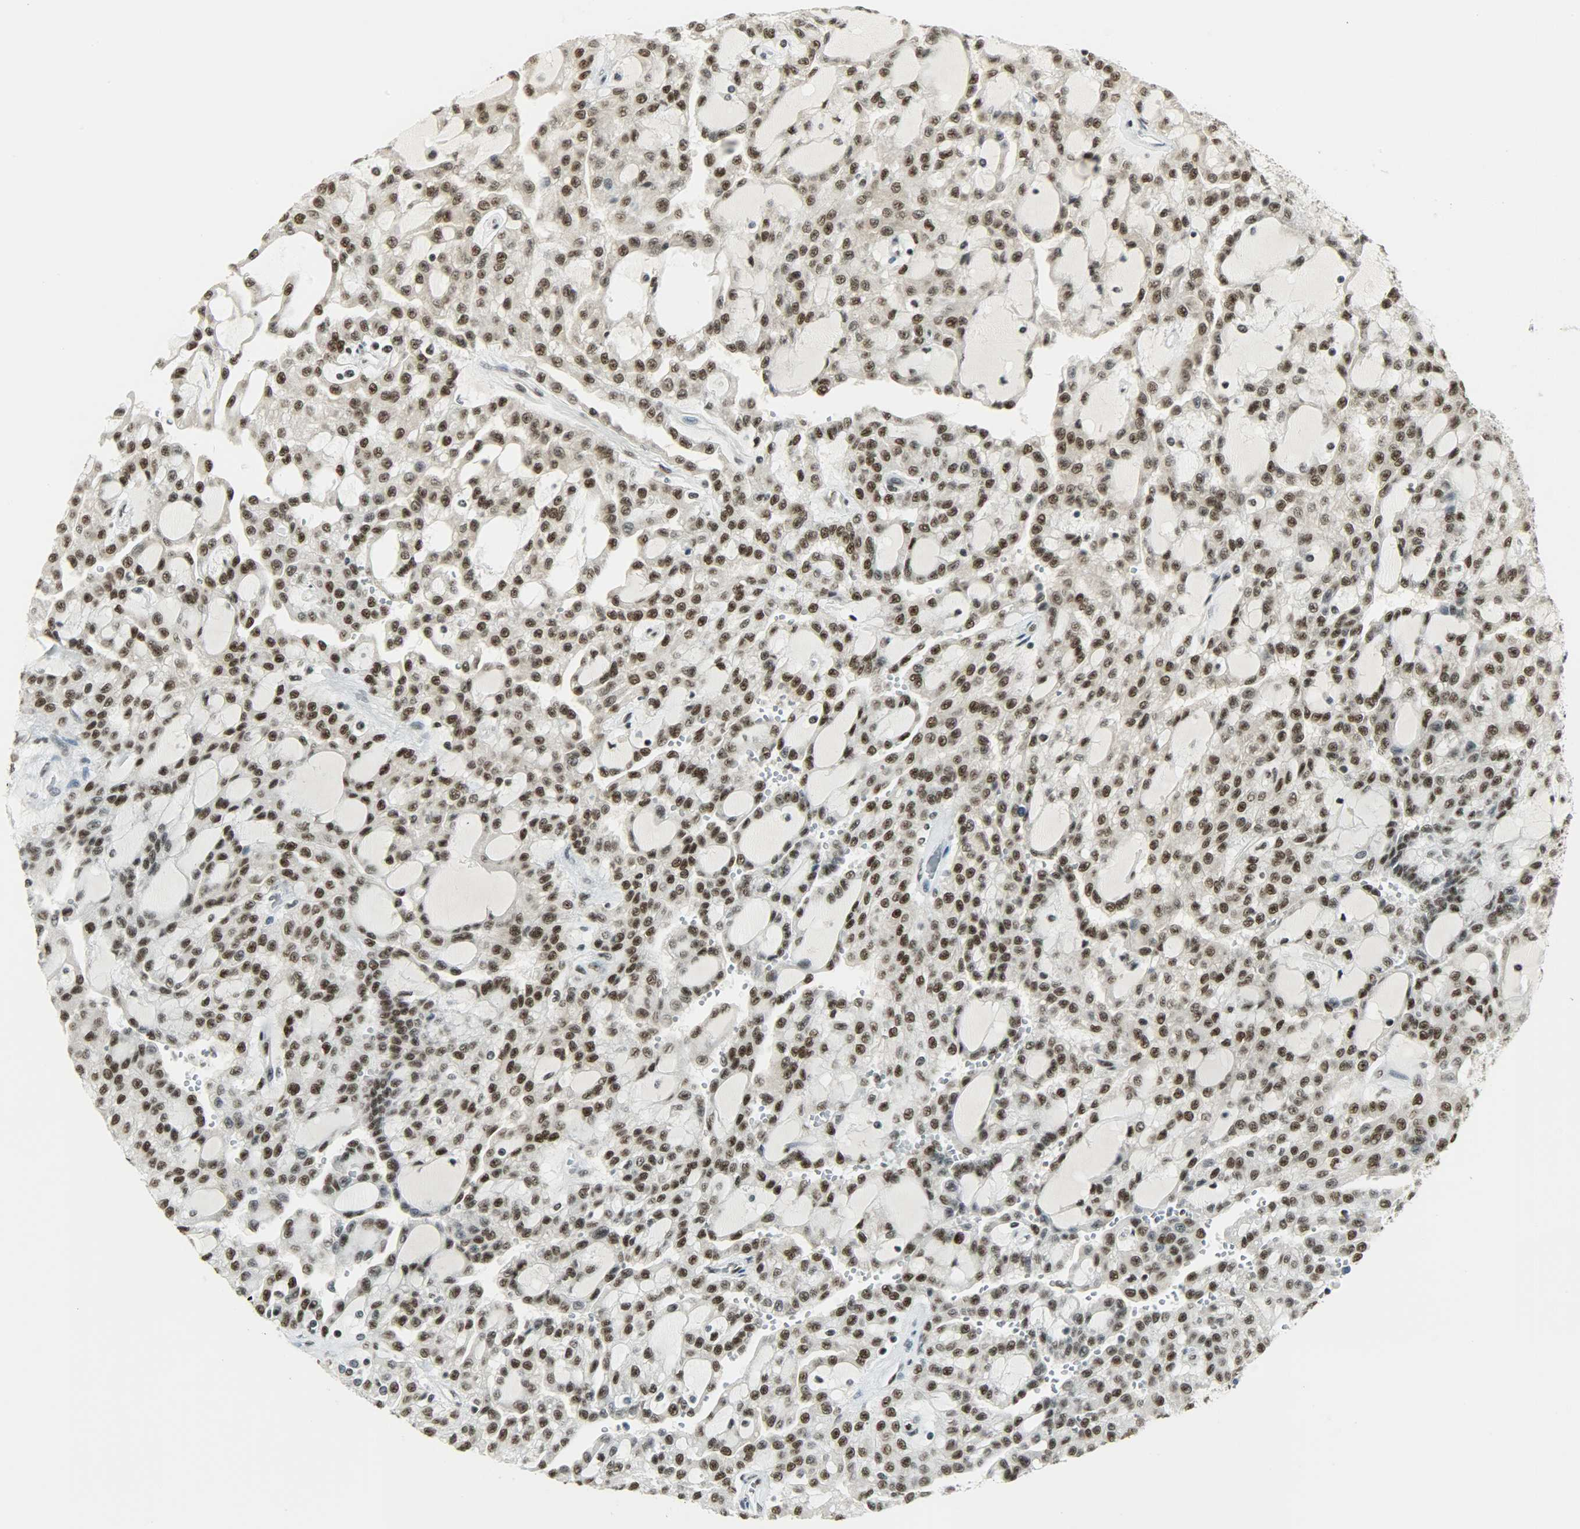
{"staining": {"intensity": "strong", "quantity": ">75%", "location": "nuclear"}, "tissue": "renal cancer", "cell_type": "Tumor cells", "image_type": "cancer", "snomed": [{"axis": "morphology", "description": "Adenocarcinoma, NOS"}, {"axis": "topography", "description": "Kidney"}], "caption": "Immunohistochemical staining of human adenocarcinoma (renal) demonstrates strong nuclear protein staining in approximately >75% of tumor cells. Immunohistochemistry stains the protein of interest in brown and the nuclei are stained blue.", "gene": "SUGP1", "patient": {"sex": "male", "age": 63}}